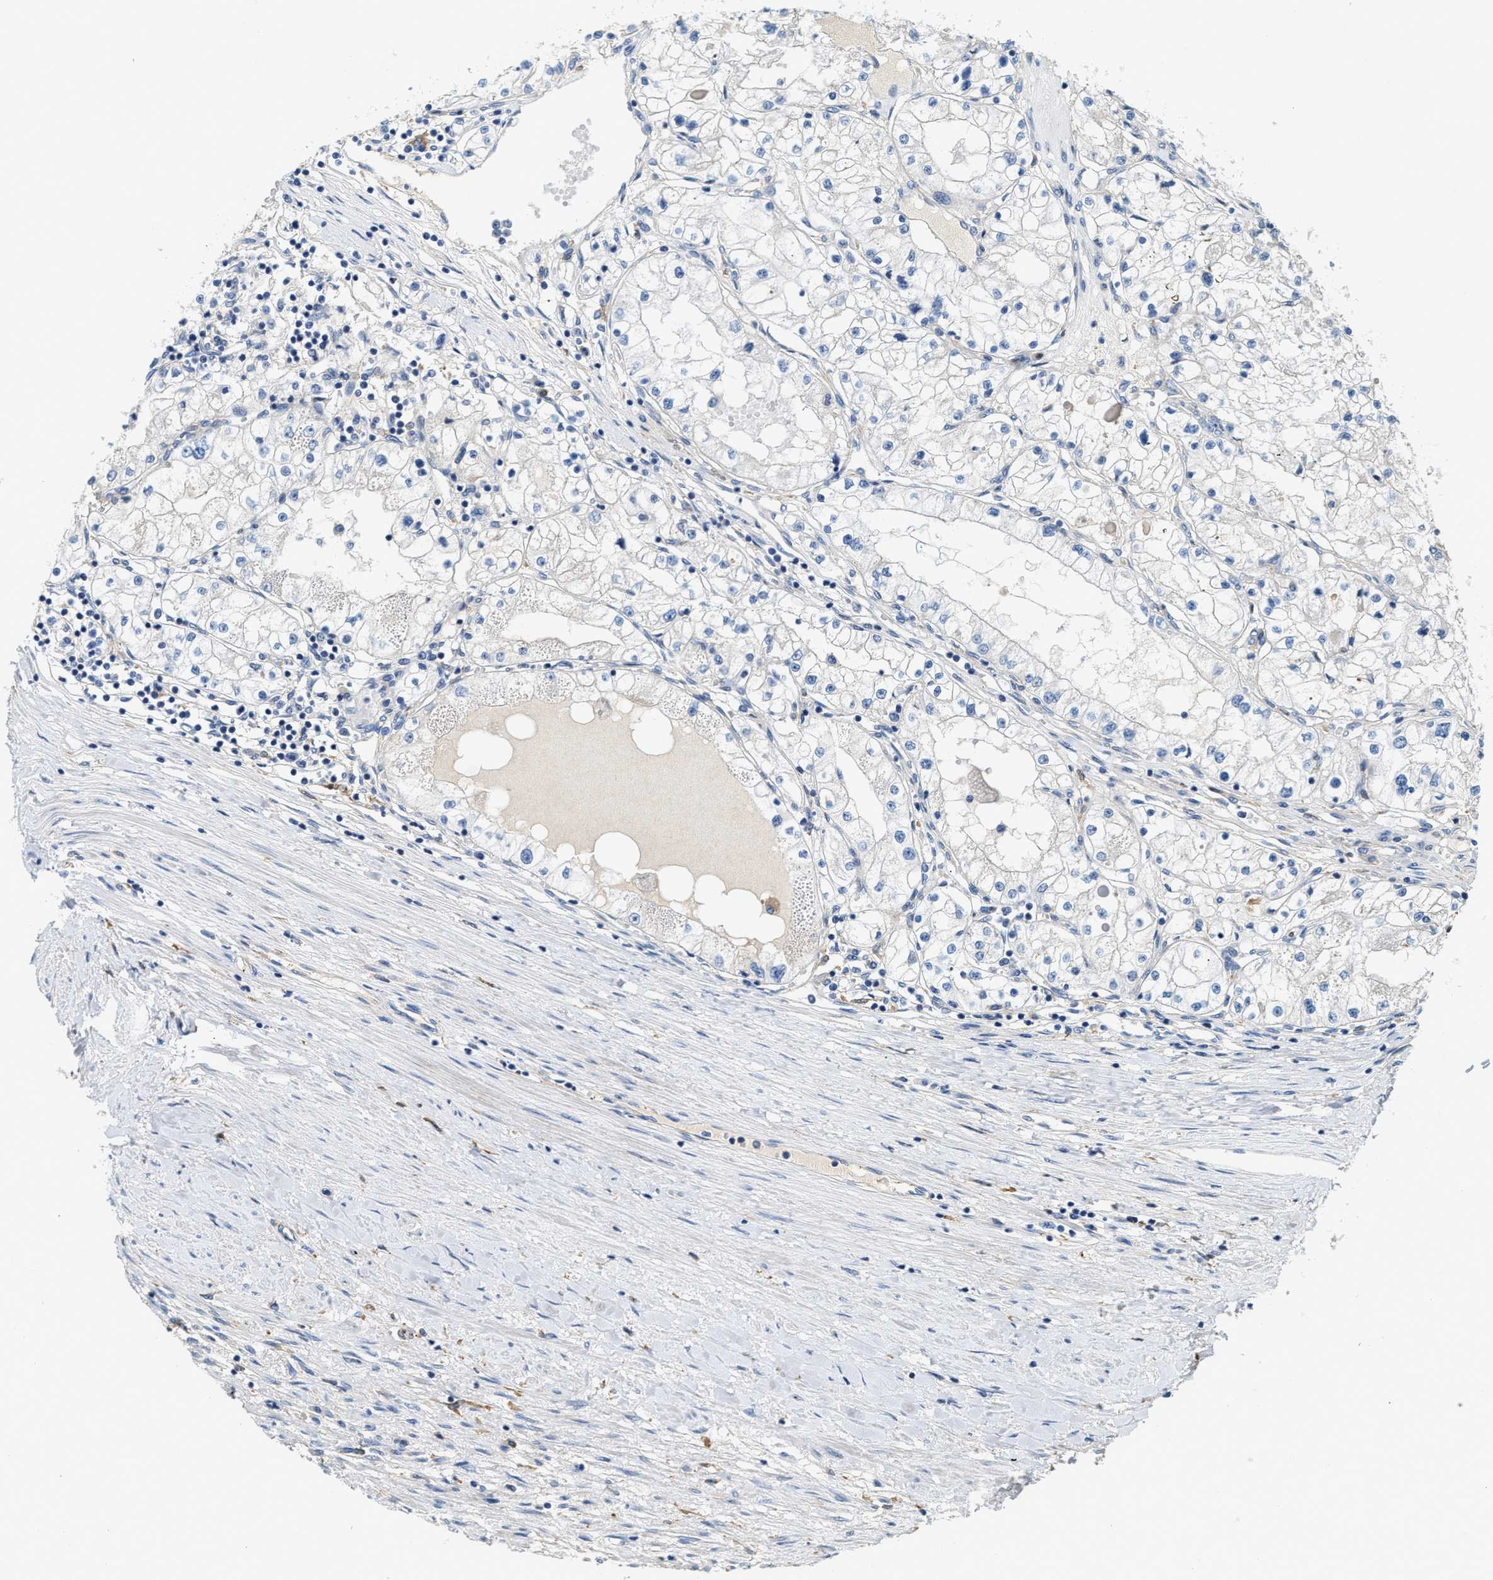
{"staining": {"intensity": "negative", "quantity": "none", "location": "none"}, "tissue": "renal cancer", "cell_type": "Tumor cells", "image_type": "cancer", "snomed": [{"axis": "morphology", "description": "Adenocarcinoma, NOS"}, {"axis": "topography", "description": "Kidney"}], "caption": "High power microscopy micrograph of an immunohistochemistry image of renal cancer, revealing no significant expression in tumor cells.", "gene": "NSUN7", "patient": {"sex": "male", "age": 68}}